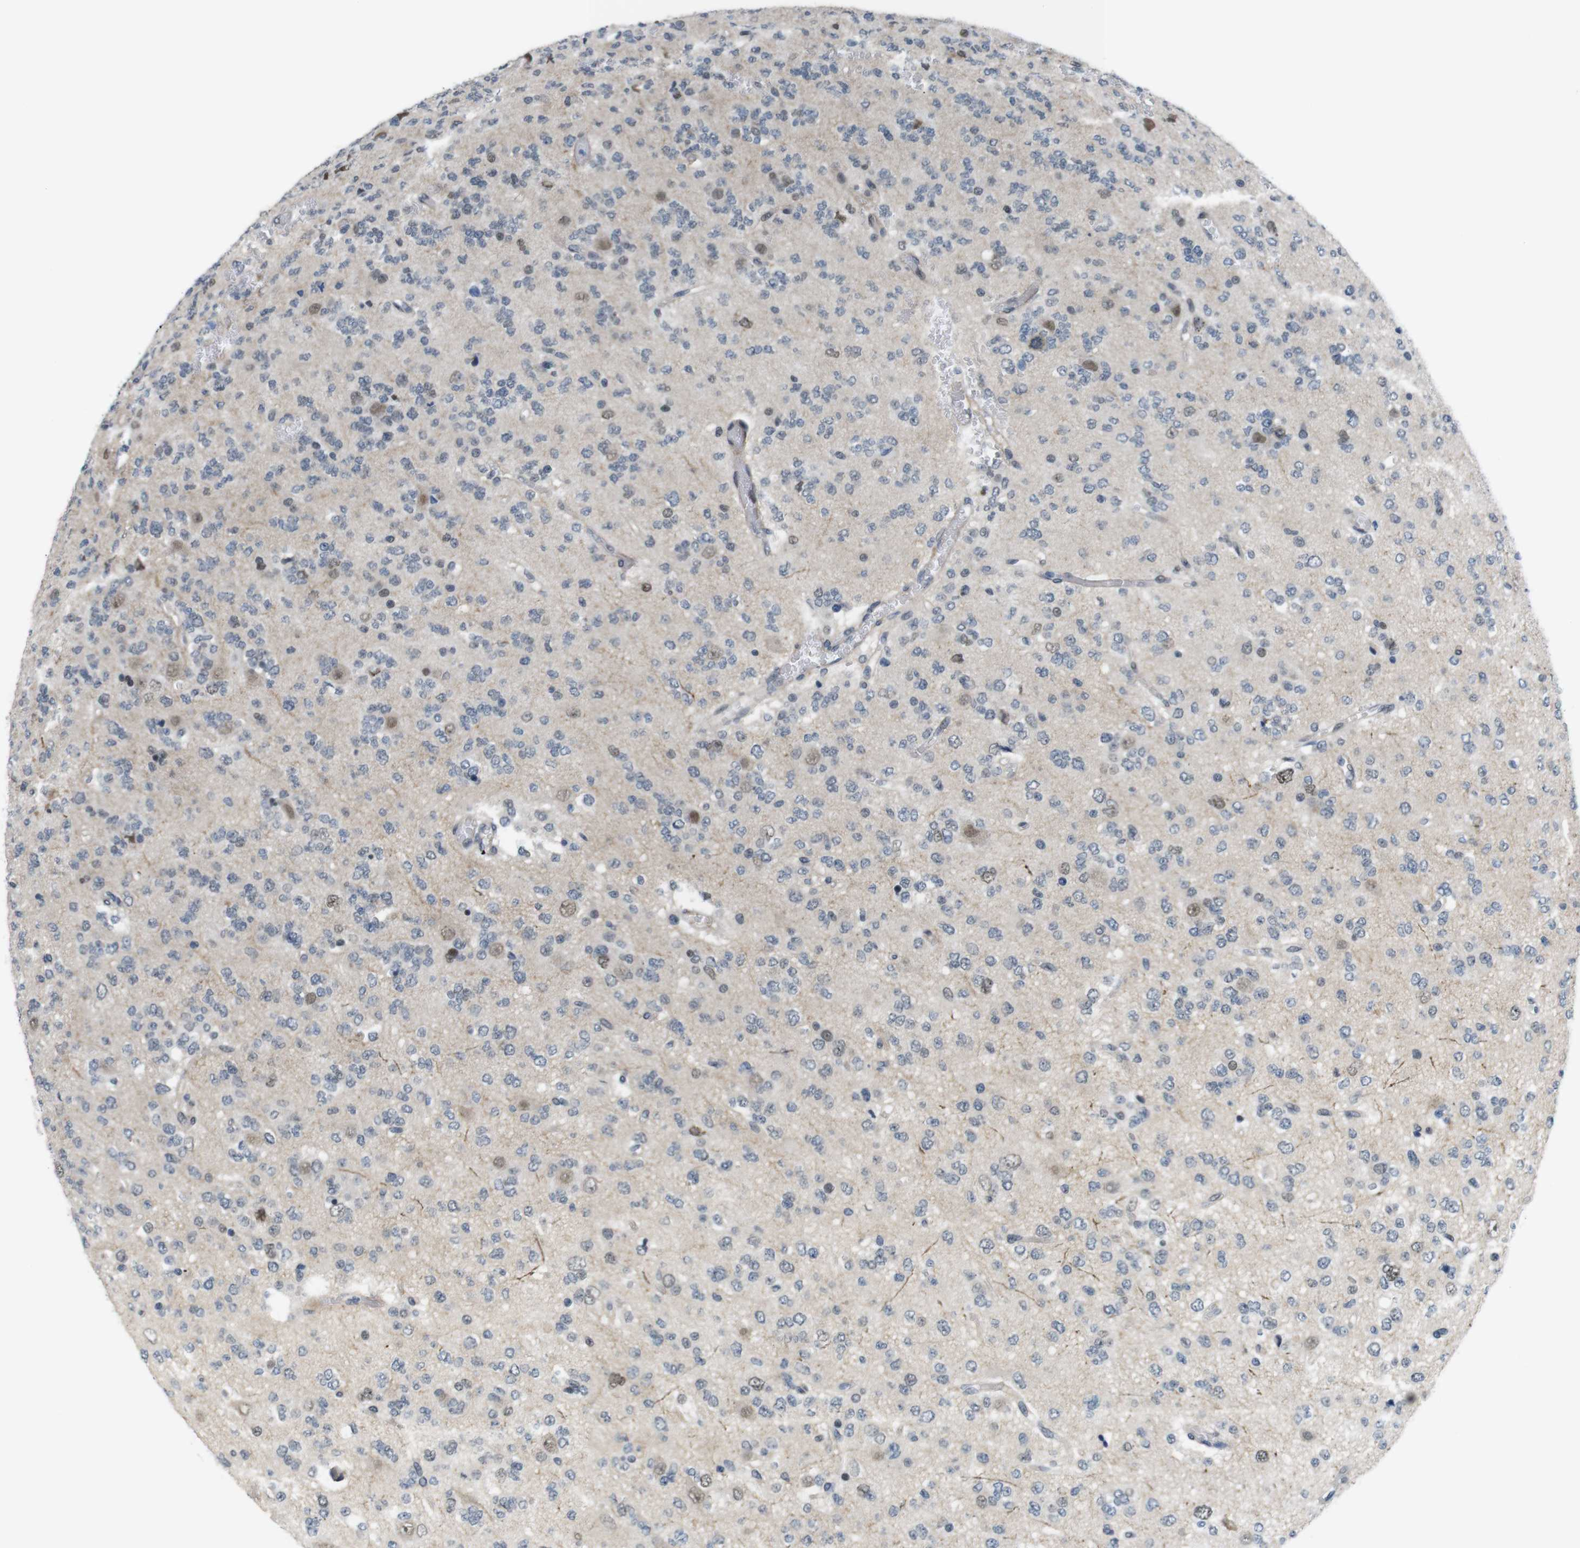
{"staining": {"intensity": "weak", "quantity": "<25%", "location": "nuclear"}, "tissue": "glioma", "cell_type": "Tumor cells", "image_type": "cancer", "snomed": [{"axis": "morphology", "description": "Glioma, malignant, Low grade"}, {"axis": "topography", "description": "Brain"}], "caption": "A histopathology image of malignant low-grade glioma stained for a protein displays no brown staining in tumor cells.", "gene": "SMCO2", "patient": {"sex": "male", "age": 38}}